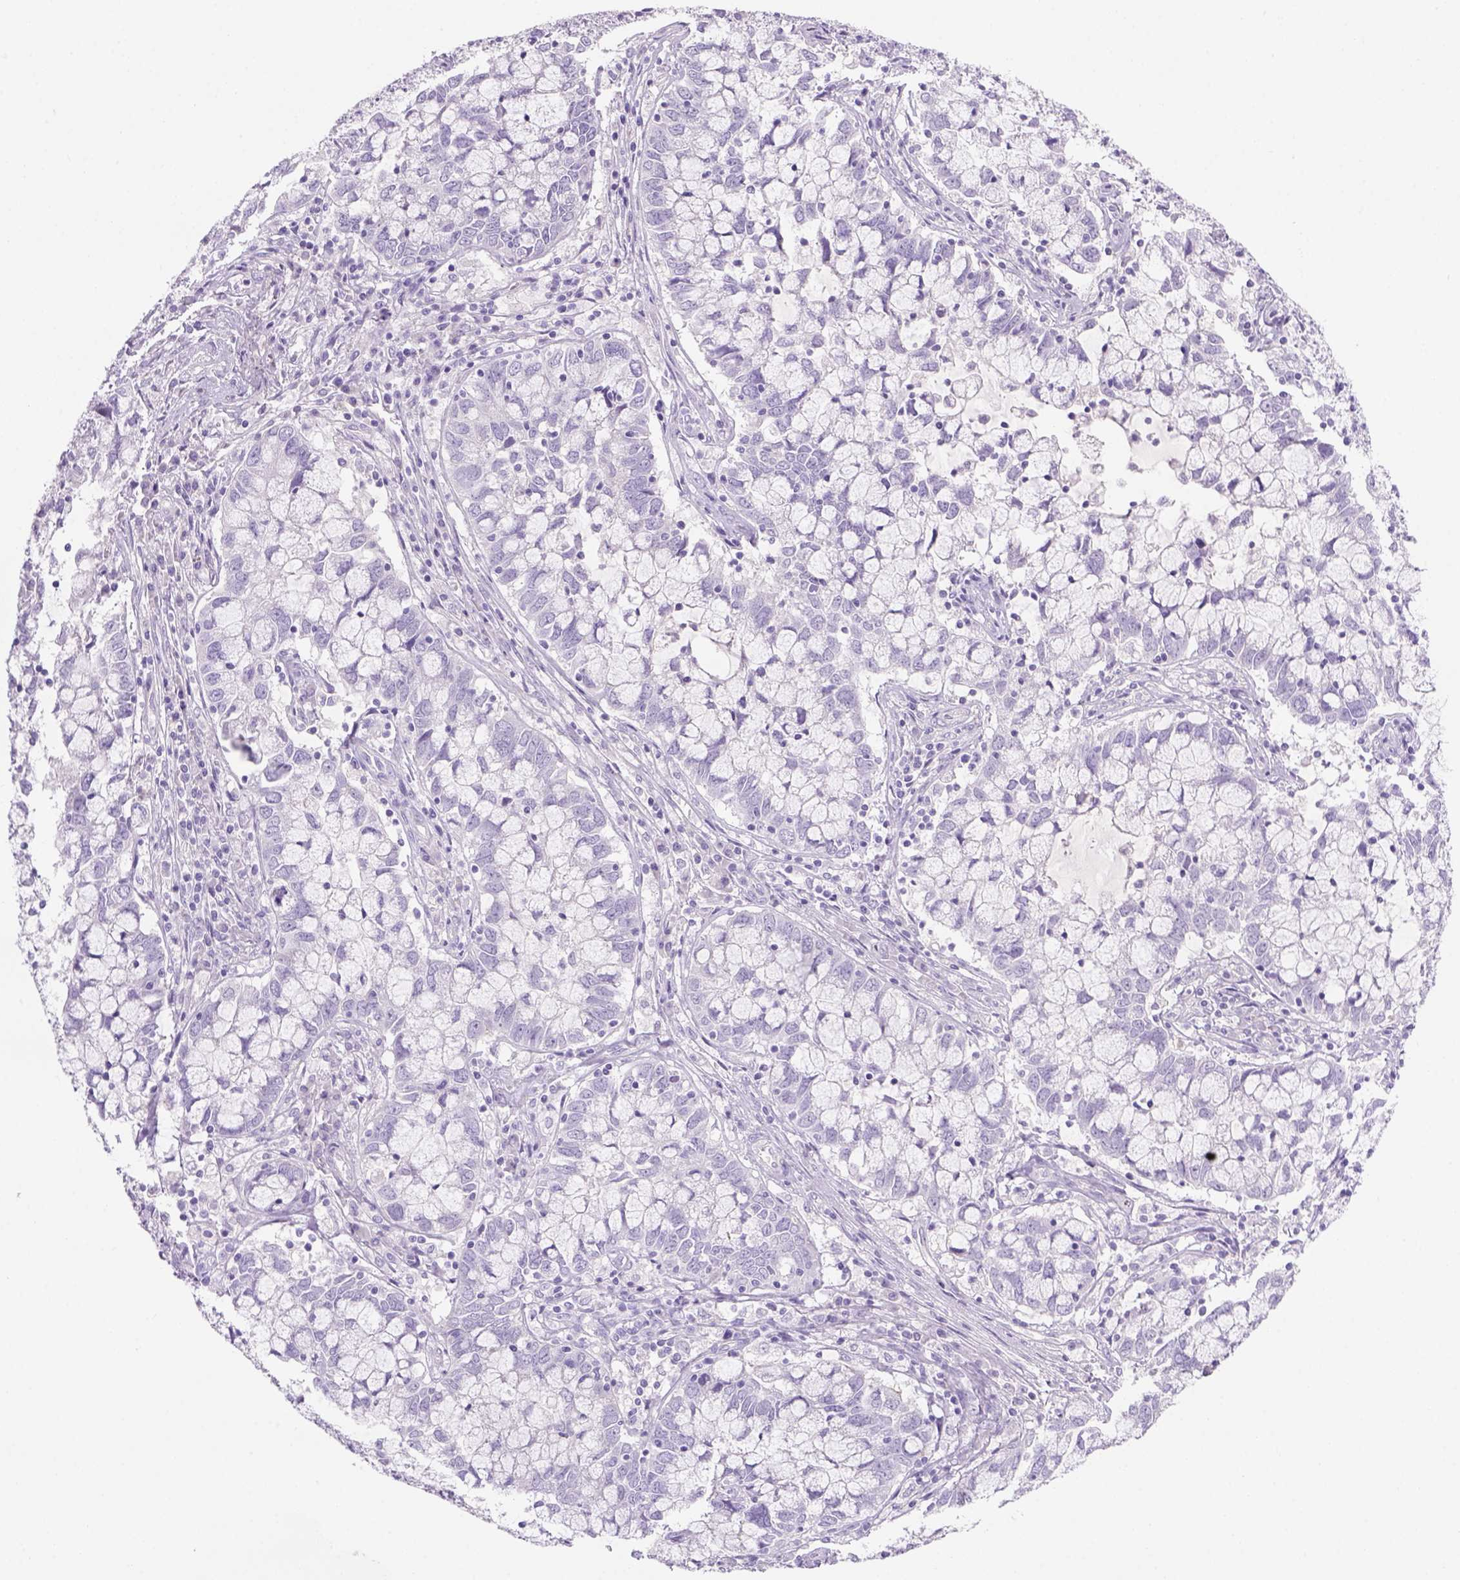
{"staining": {"intensity": "negative", "quantity": "none", "location": "none"}, "tissue": "cervical cancer", "cell_type": "Tumor cells", "image_type": "cancer", "snomed": [{"axis": "morphology", "description": "Adenocarcinoma, NOS"}, {"axis": "topography", "description": "Cervix"}], "caption": "Immunohistochemistry (IHC) photomicrograph of neoplastic tissue: human cervical cancer (adenocarcinoma) stained with DAB (3,3'-diaminobenzidine) displays no significant protein expression in tumor cells. (Stains: DAB (3,3'-diaminobenzidine) immunohistochemistry with hematoxylin counter stain, Microscopy: brightfield microscopy at high magnification).", "gene": "TENM4", "patient": {"sex": "female", "age": 40}}